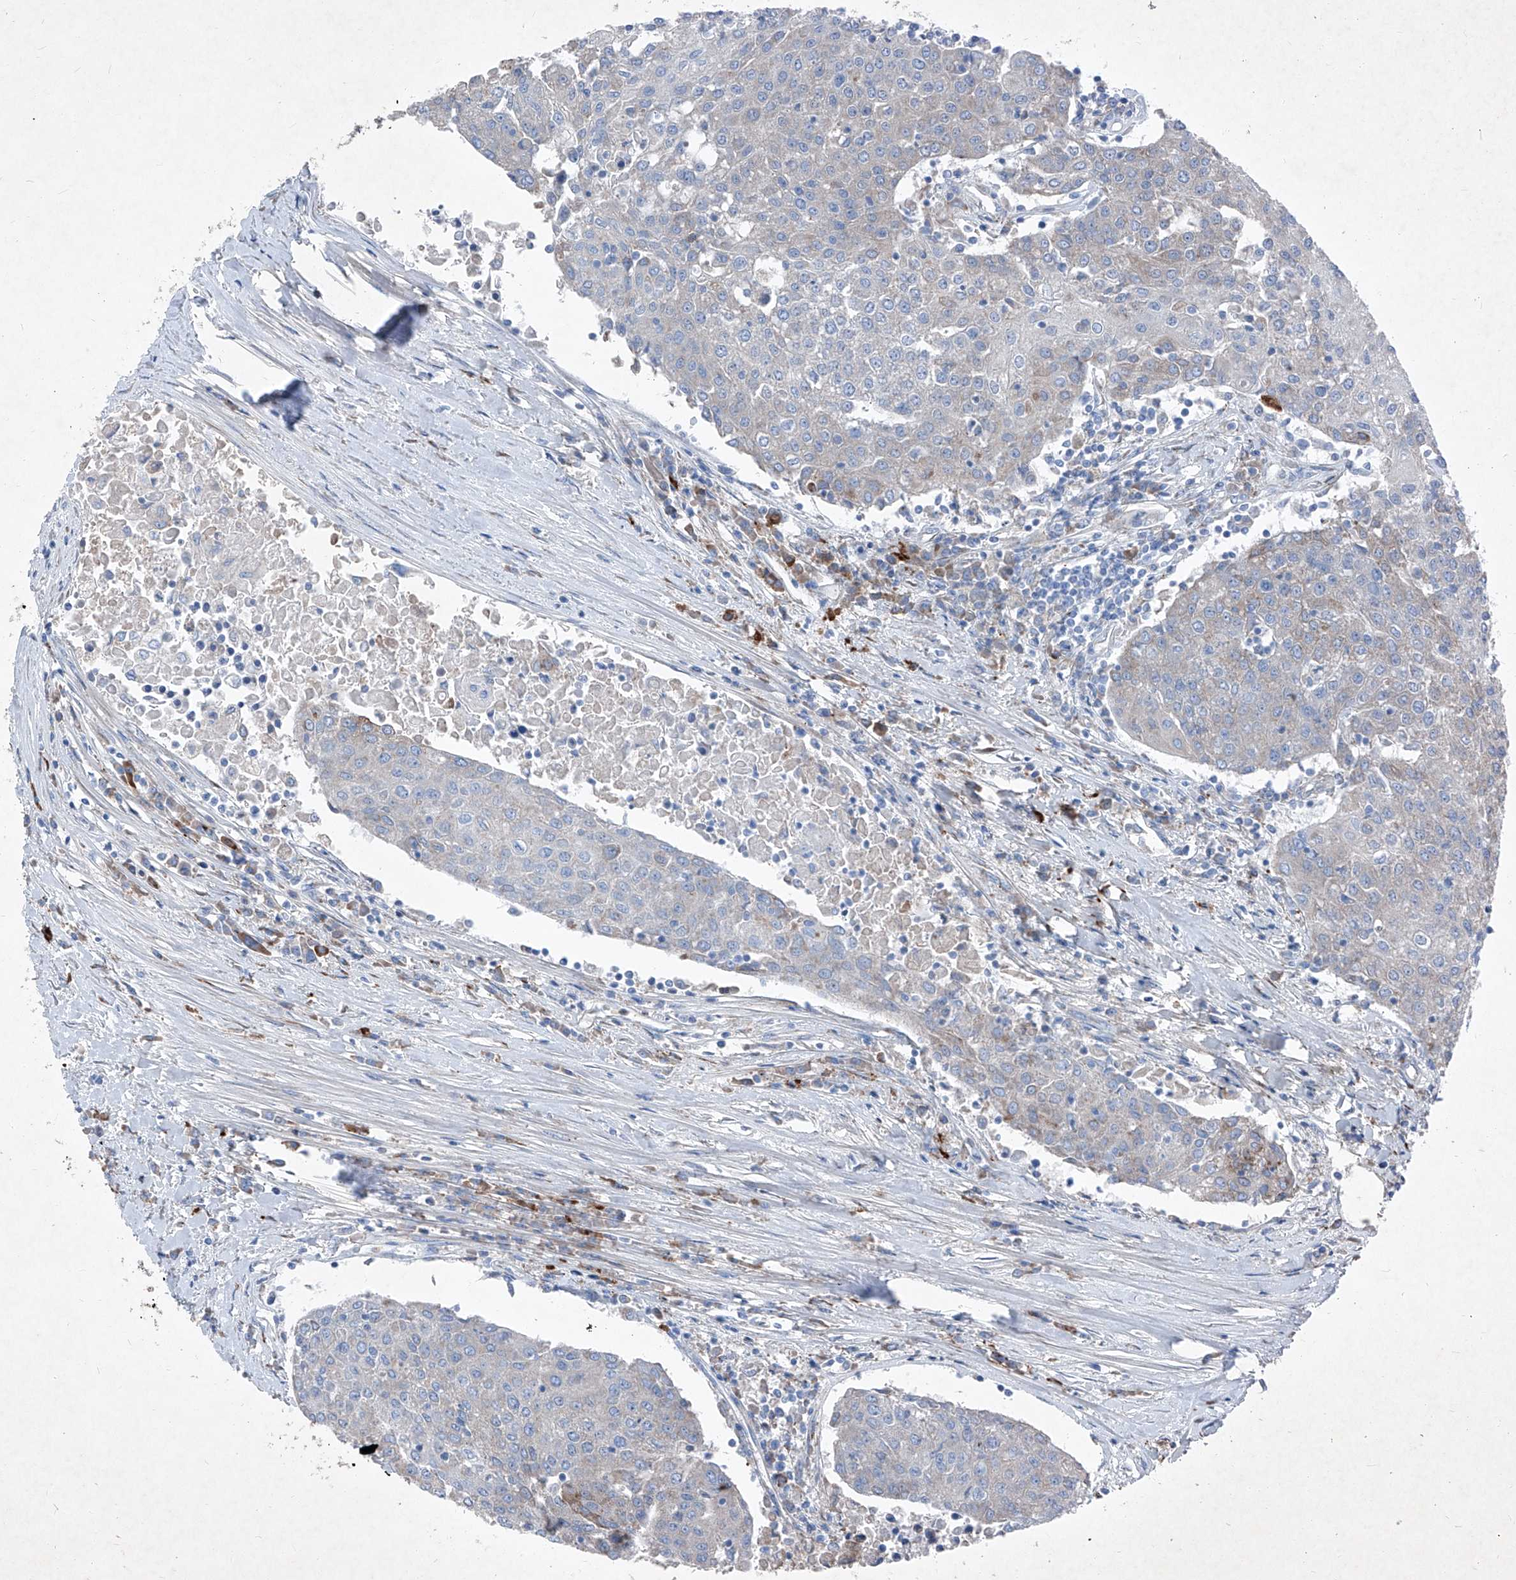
{"staining": {"intensity": "negative", "quantity": "none", "location": "none"}, "tissue": "urothelial cancer", "cell_type": "Tumor cells", "image_type": "cancer", "snomed": [{"axis": "morphology", "description": "Urothelial carcinoma, High grade"}, {"axis": "topography", "description": "Urinary bladder"}], "caption": "High magnification brightfield microscopy of urothelial carcinoma (high-grade) stained with DAB (3,3'-diaminobenzidine) (brown) and counterstained with hematoxylin (blue): tumor cells show no significant expression.", "gene": "IFI27", "patient": {"sex": "female", "age": 85}}